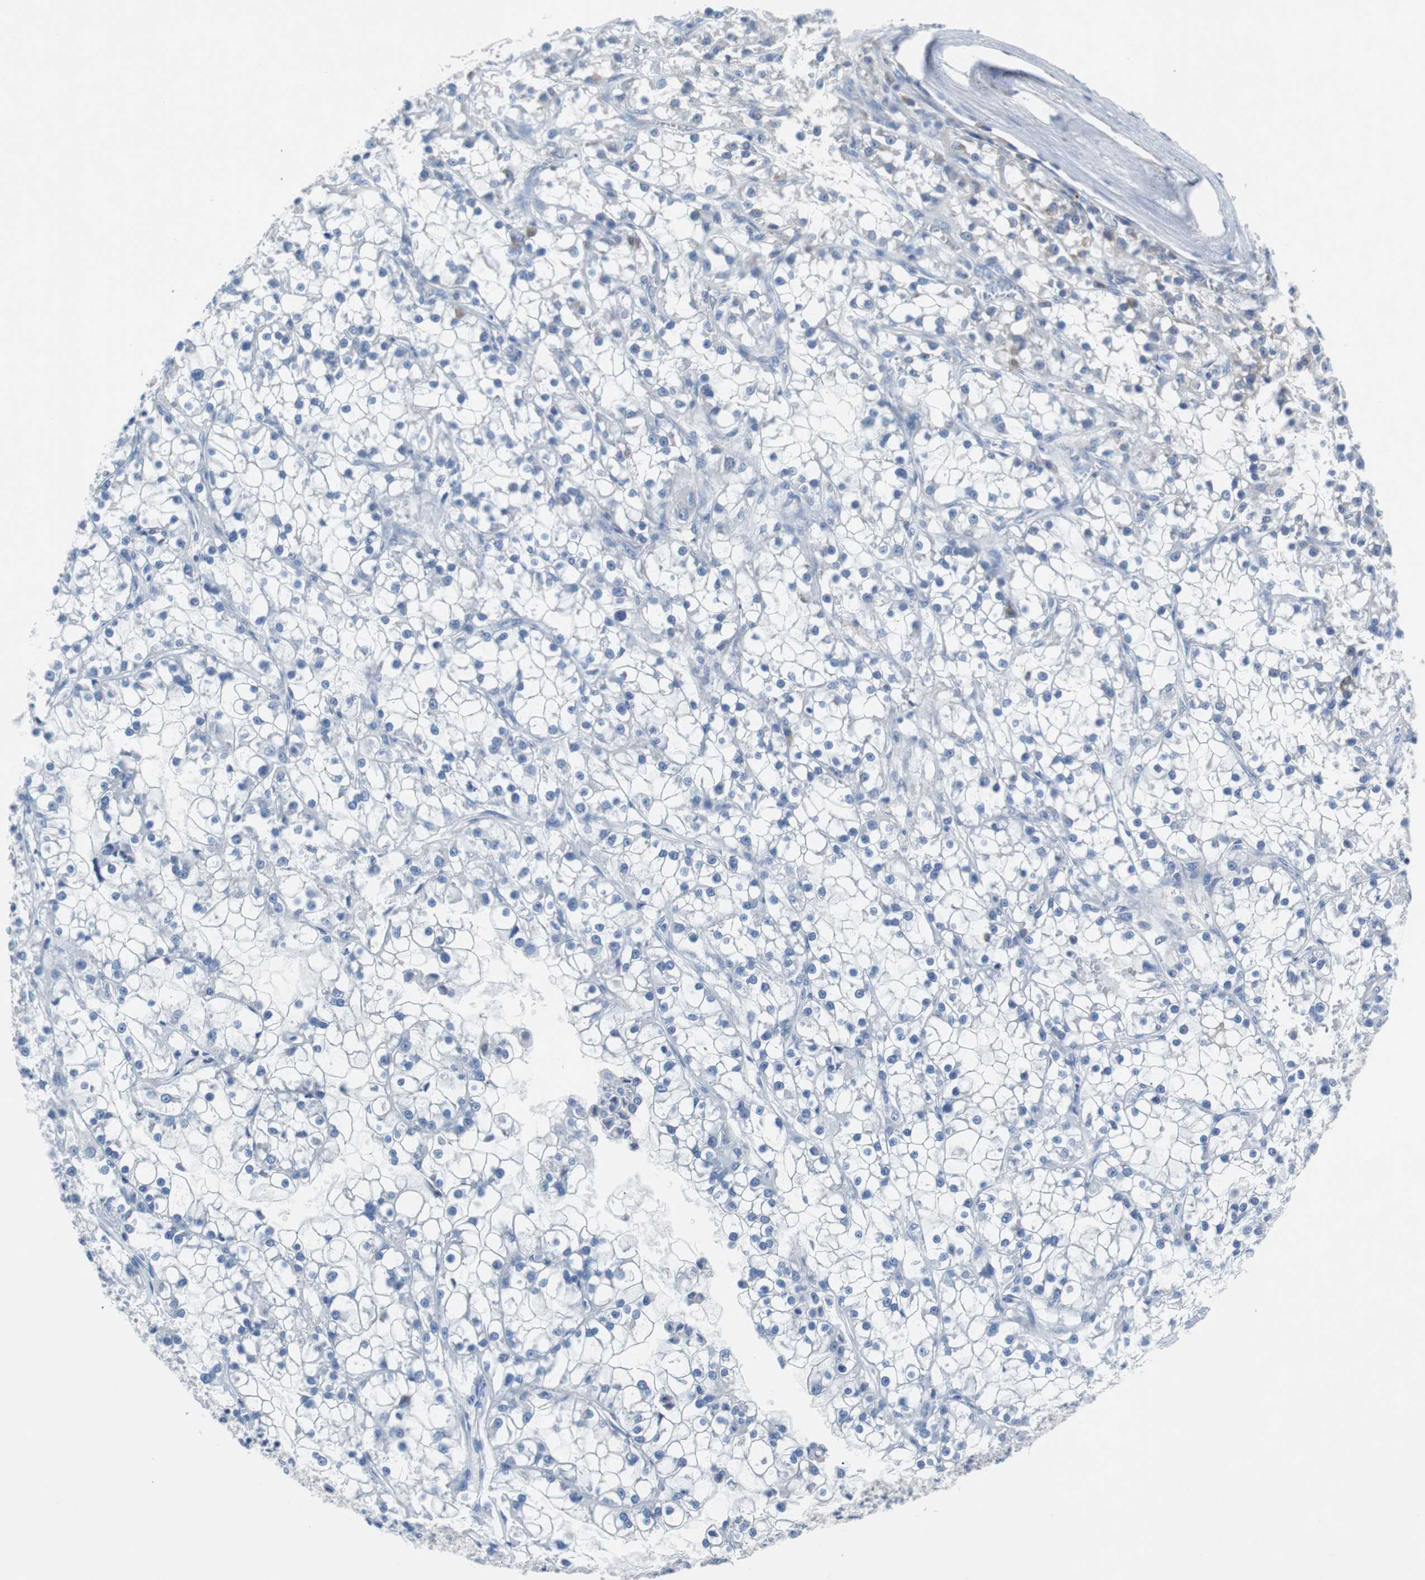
{"staining": {"intensity": "negative", "quantity": "none", "location": "none"}, "tissue": "renal cancer", "cell_type": "Tumor cells", "image_type": "cancer", "snomed": [{"axis": "morphology", "description": "Adenocarcinoma, NOS"}, {"axis": "topography", "description": "Kidney"}], "caption": "Adenocarcinoma (renal) was stained to show a protein in brown. There is no significant staining in tumor cells.", "gene": "EEF2K", "patient": {"sex": "female", "age": 52}}